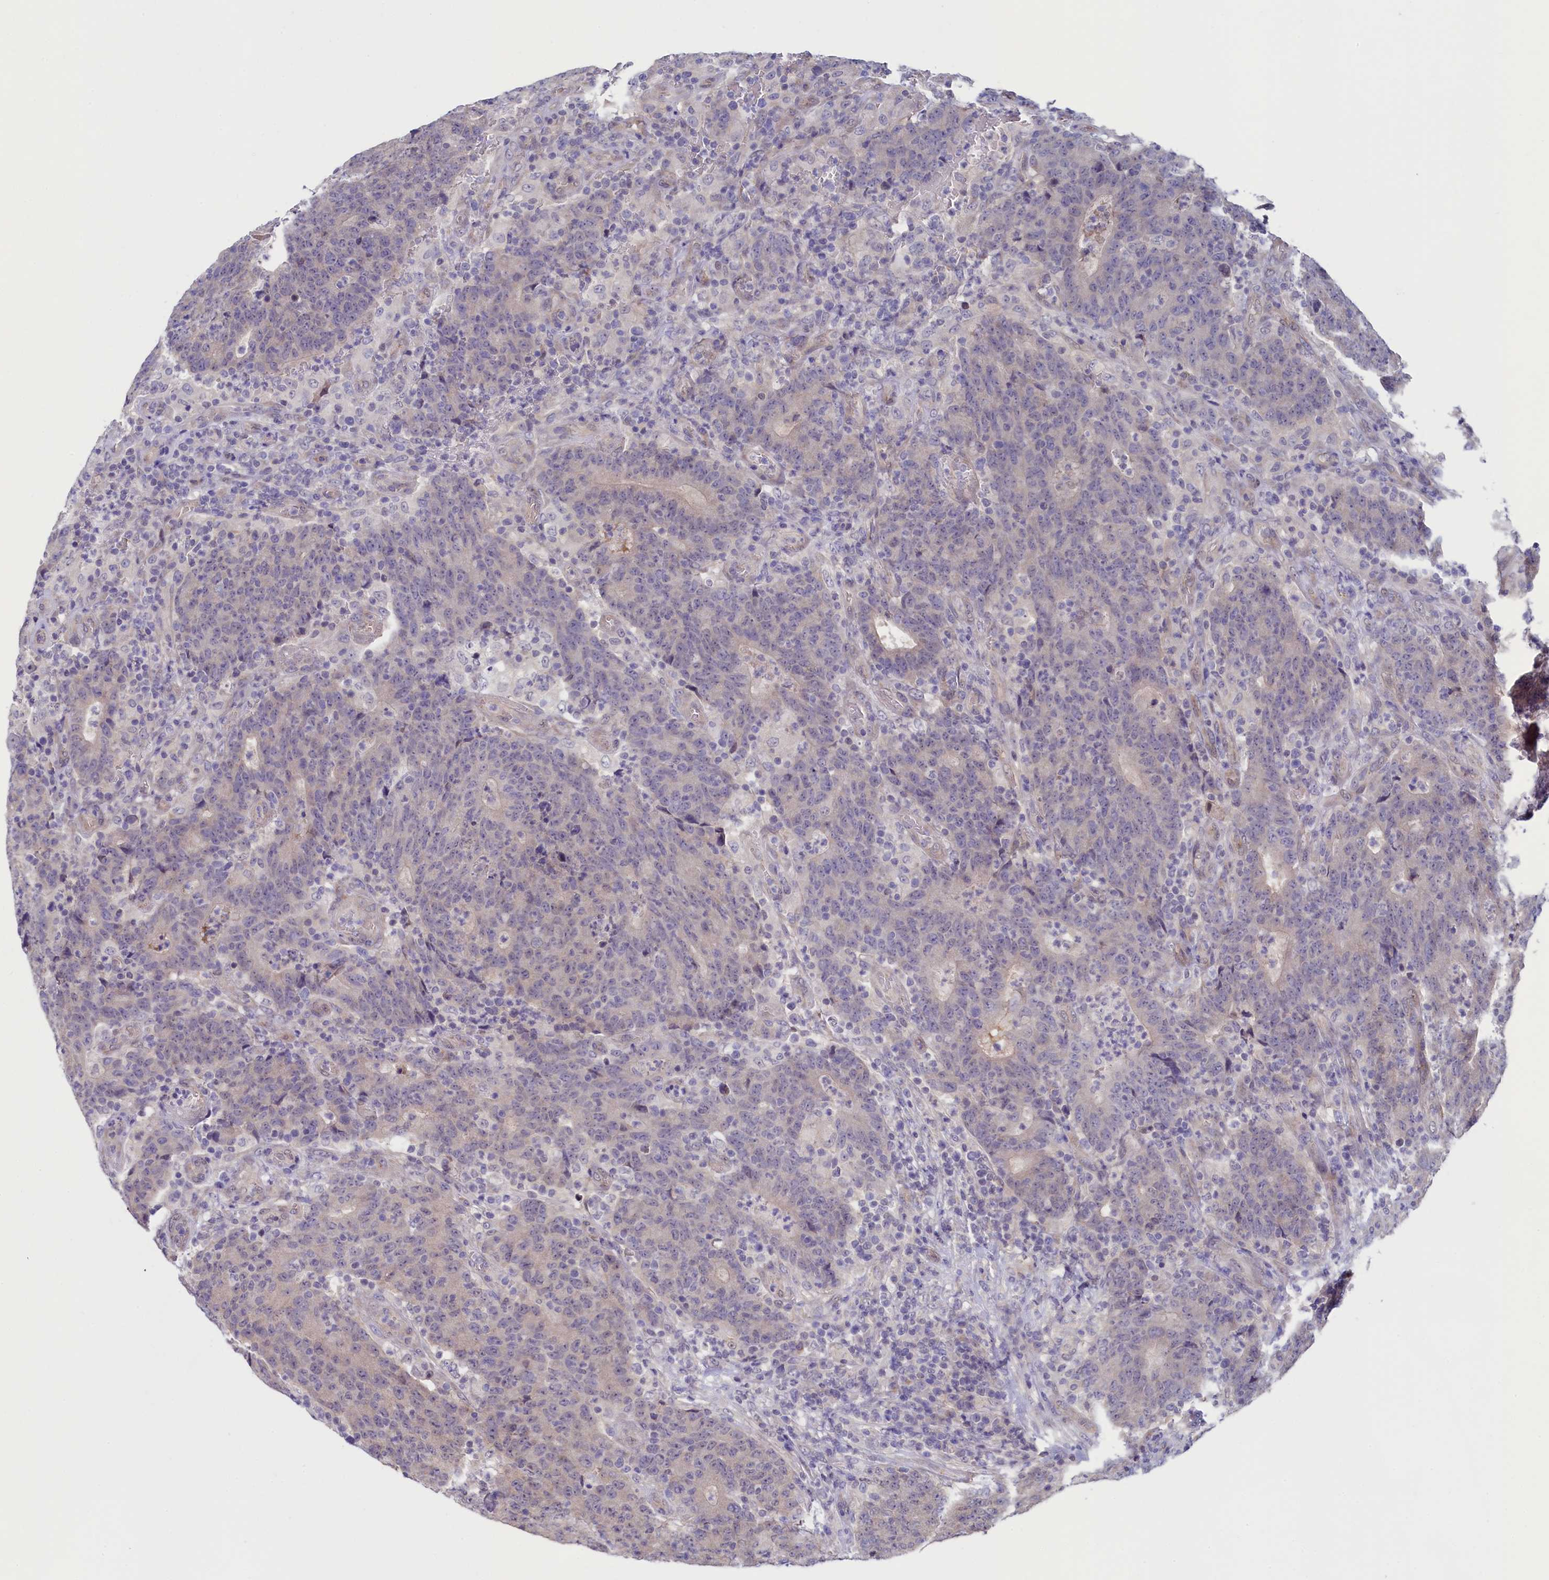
{"staining": {"intensity": "weak", "quantity": "<25%", "location": "nuclear"}, "tissue": "colorectal cancer", "cell_type": "Tumor cells", "image_type": "cancer", "snomed": [{"axis": "morphology", "description": "Adenocarcinoma, NOS"}, {"axis": "topography", "description": "Colon"}], "caption": "The photomicrograph reveals no significant staining in tumor cells of colorectal cancer.", "gene": "FLYWCH2", "patient": {"sex": "female", "age": 75}}